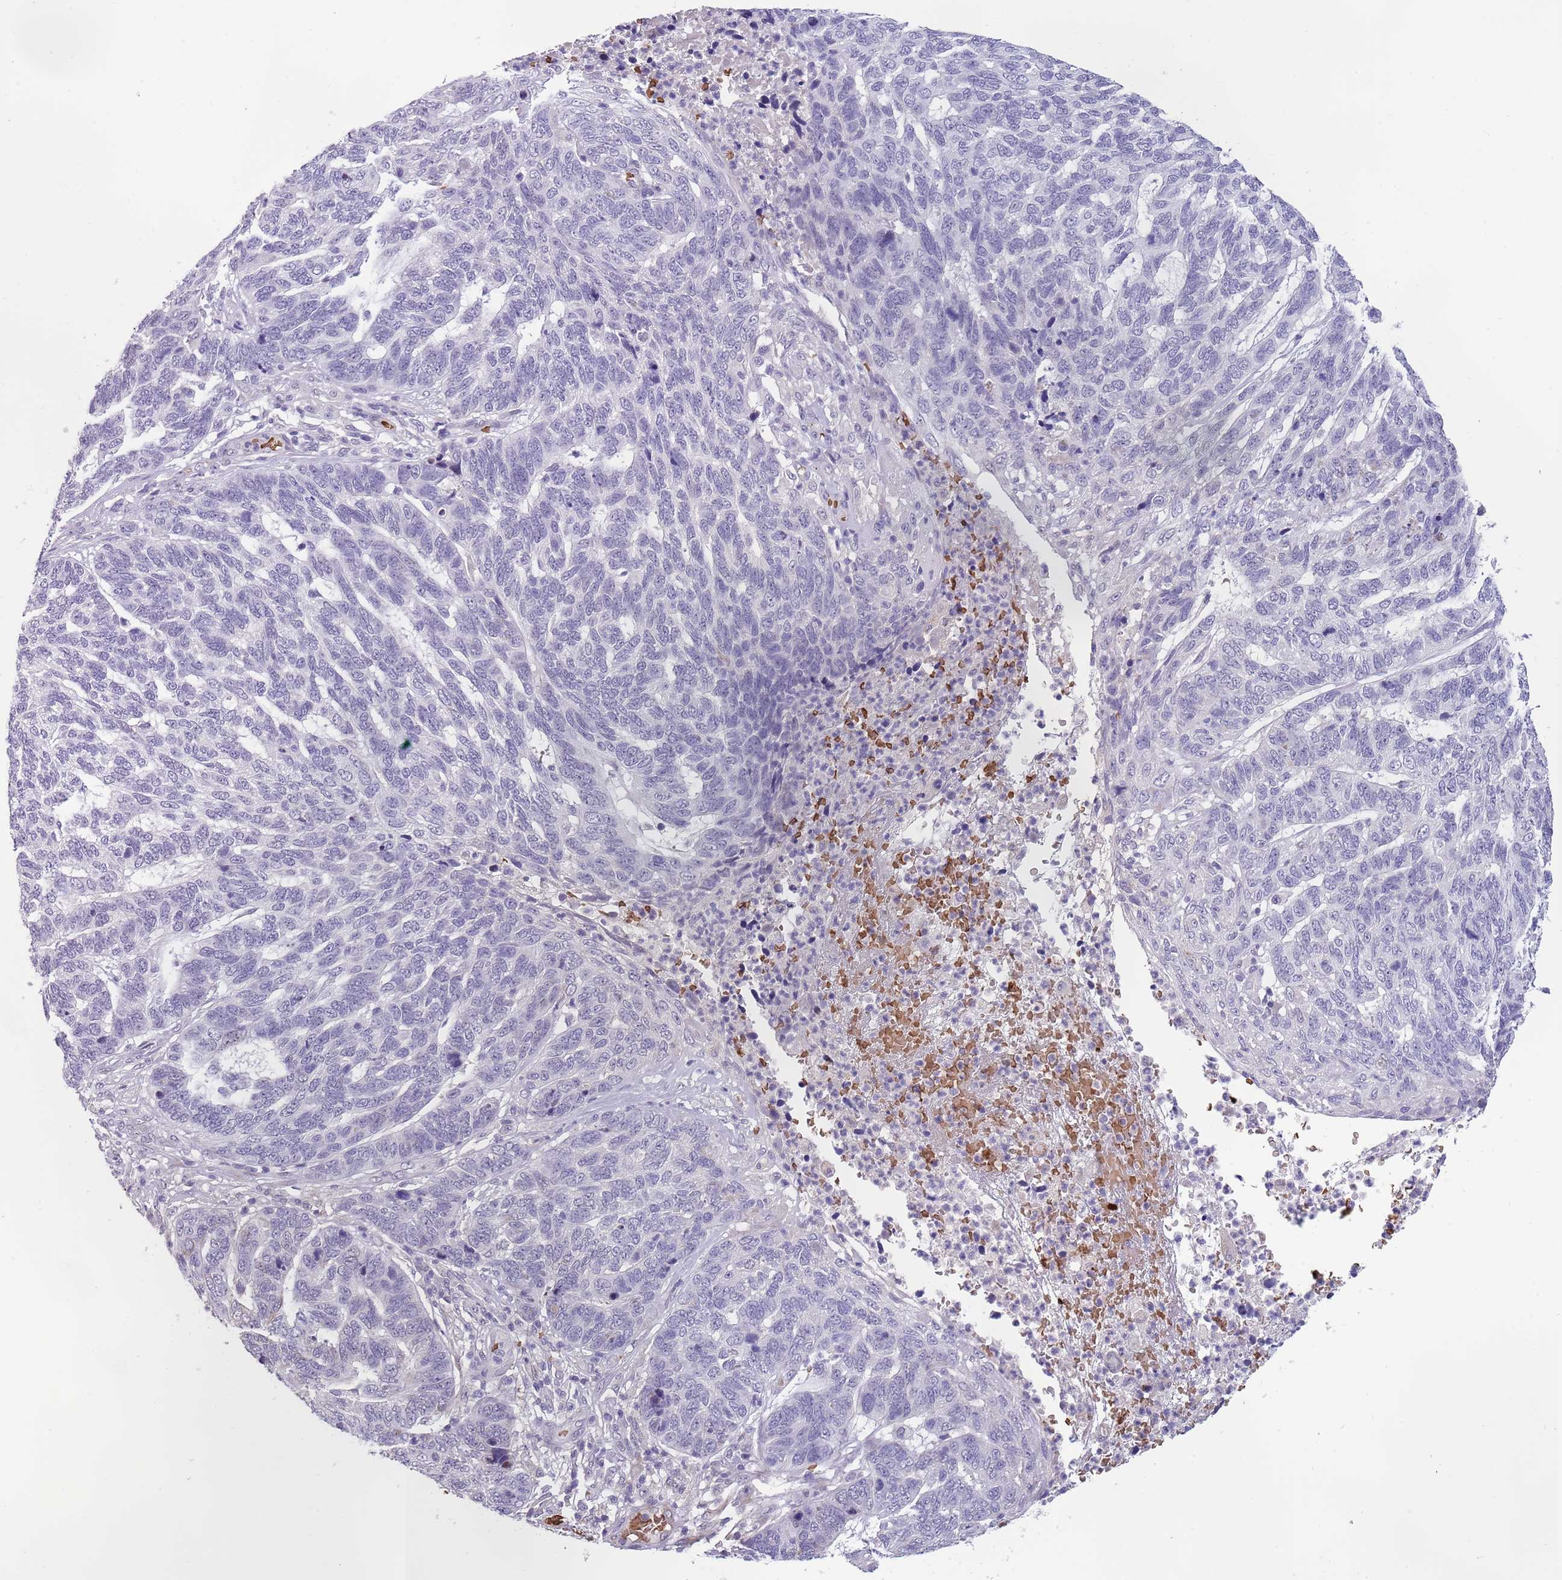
{"staining": {"intensity": "negative", "quantity": "none", "location": "none"}, "tissue": "skin cancer", "cell_type": "Tumor cells", "image_type": "cancer", "snomed": [{"axis": "morphology", "description": "Basal cell carcinoma"}, {"axis": "topography", "description": "Skin"}], "caption": "The micrograph reveals no significant expression in tumor cells of skin basal cell carcinoma.", "gene": "LYPD6B", "patient": {"sex": "female", "age": 65}}